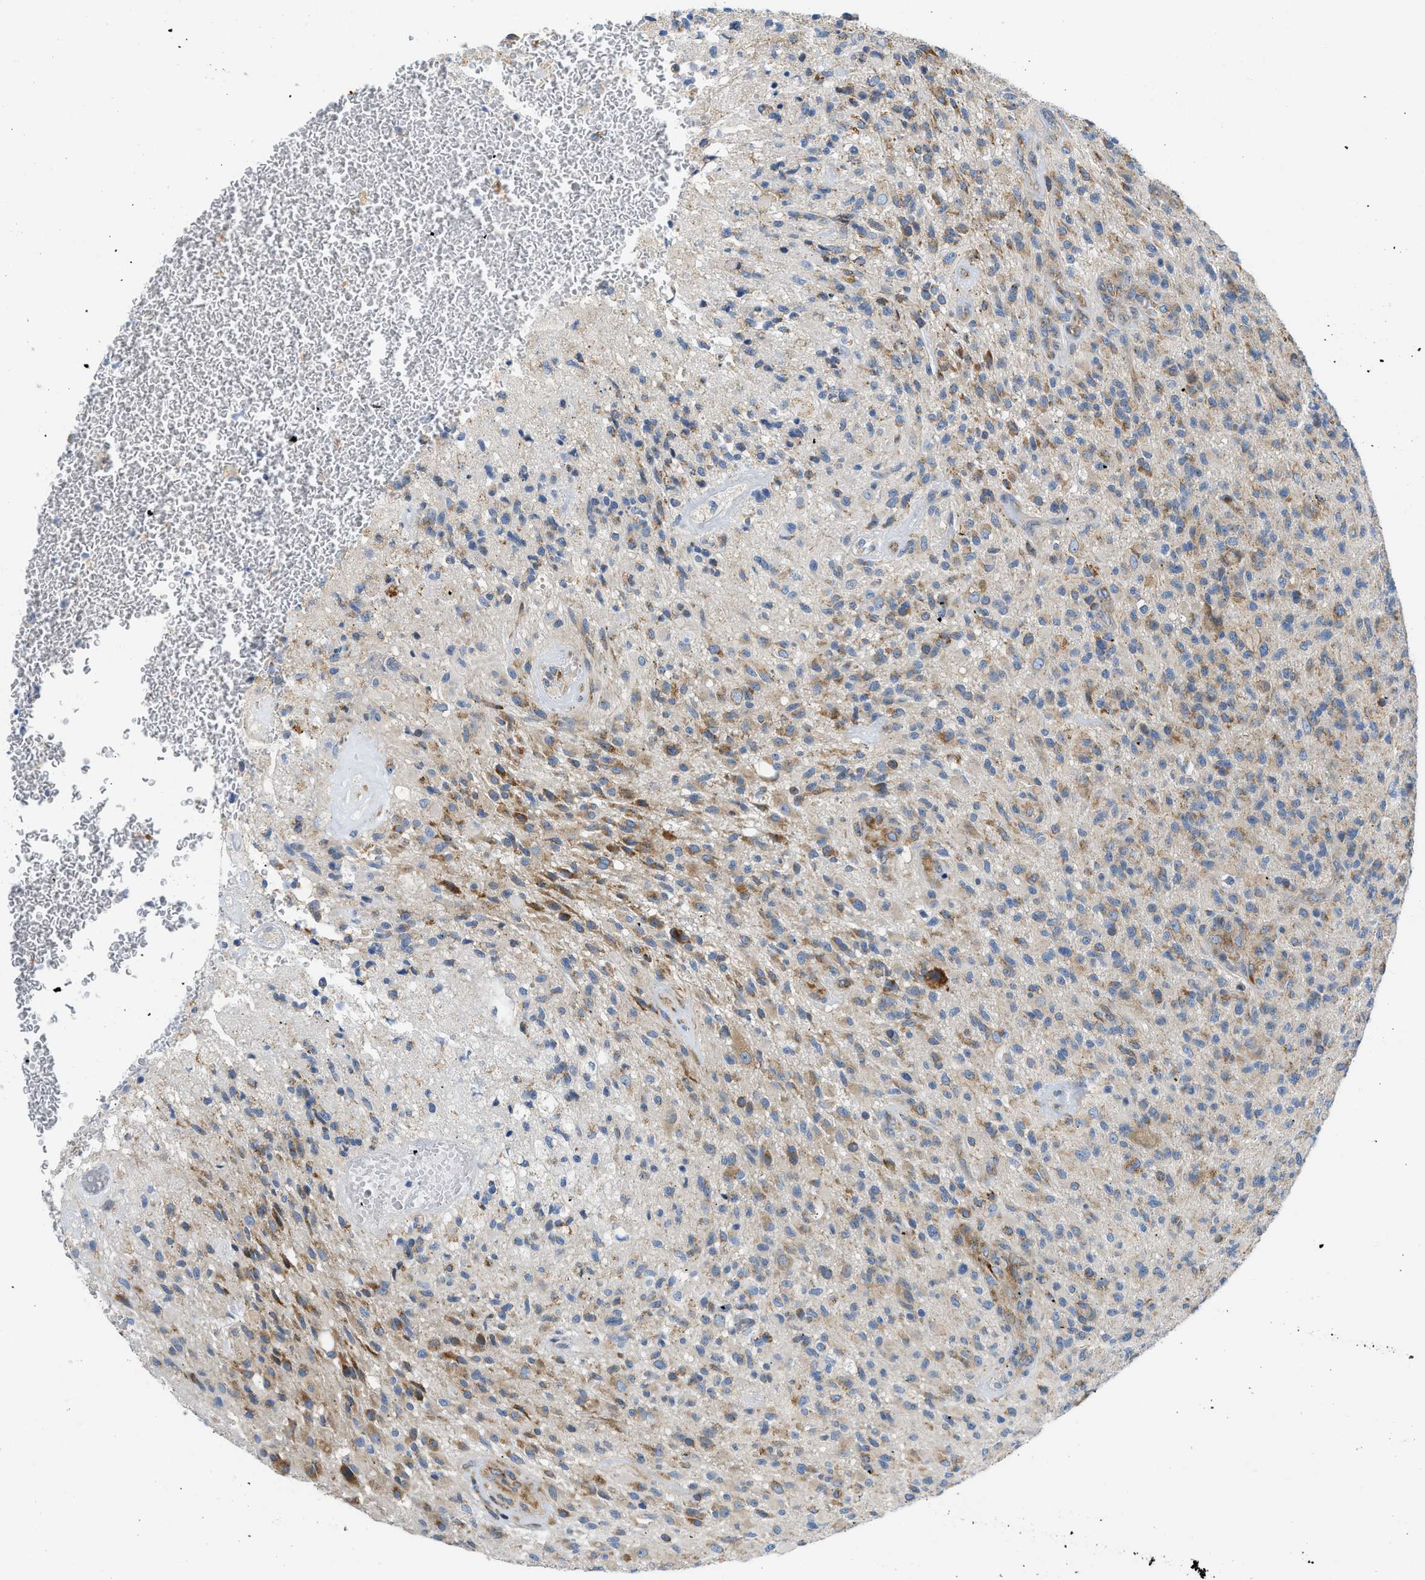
{"staining": {"intensity": "moderate", "quantity": ">75%", "location": "cytoplasmic/membranous"}, "tissue": "glioma", "cell_type": "Tumor cells", "image_type": "cancer", "snomed": [{"axis": "morphology", "description": "Glioma, malignant, High grade"}, {"axis": "topography", "description": "Brain"}], "caption": "Immunohistochemistry image of malignant glioma (high-grade) stained for a protein (brown), which demonstrates medium levels of moderate cytoplasmic/membranous expression in about >75% of tumor cells.", "gene": "CAMKK2", "patient": {"sex": "male", "age": 71}}